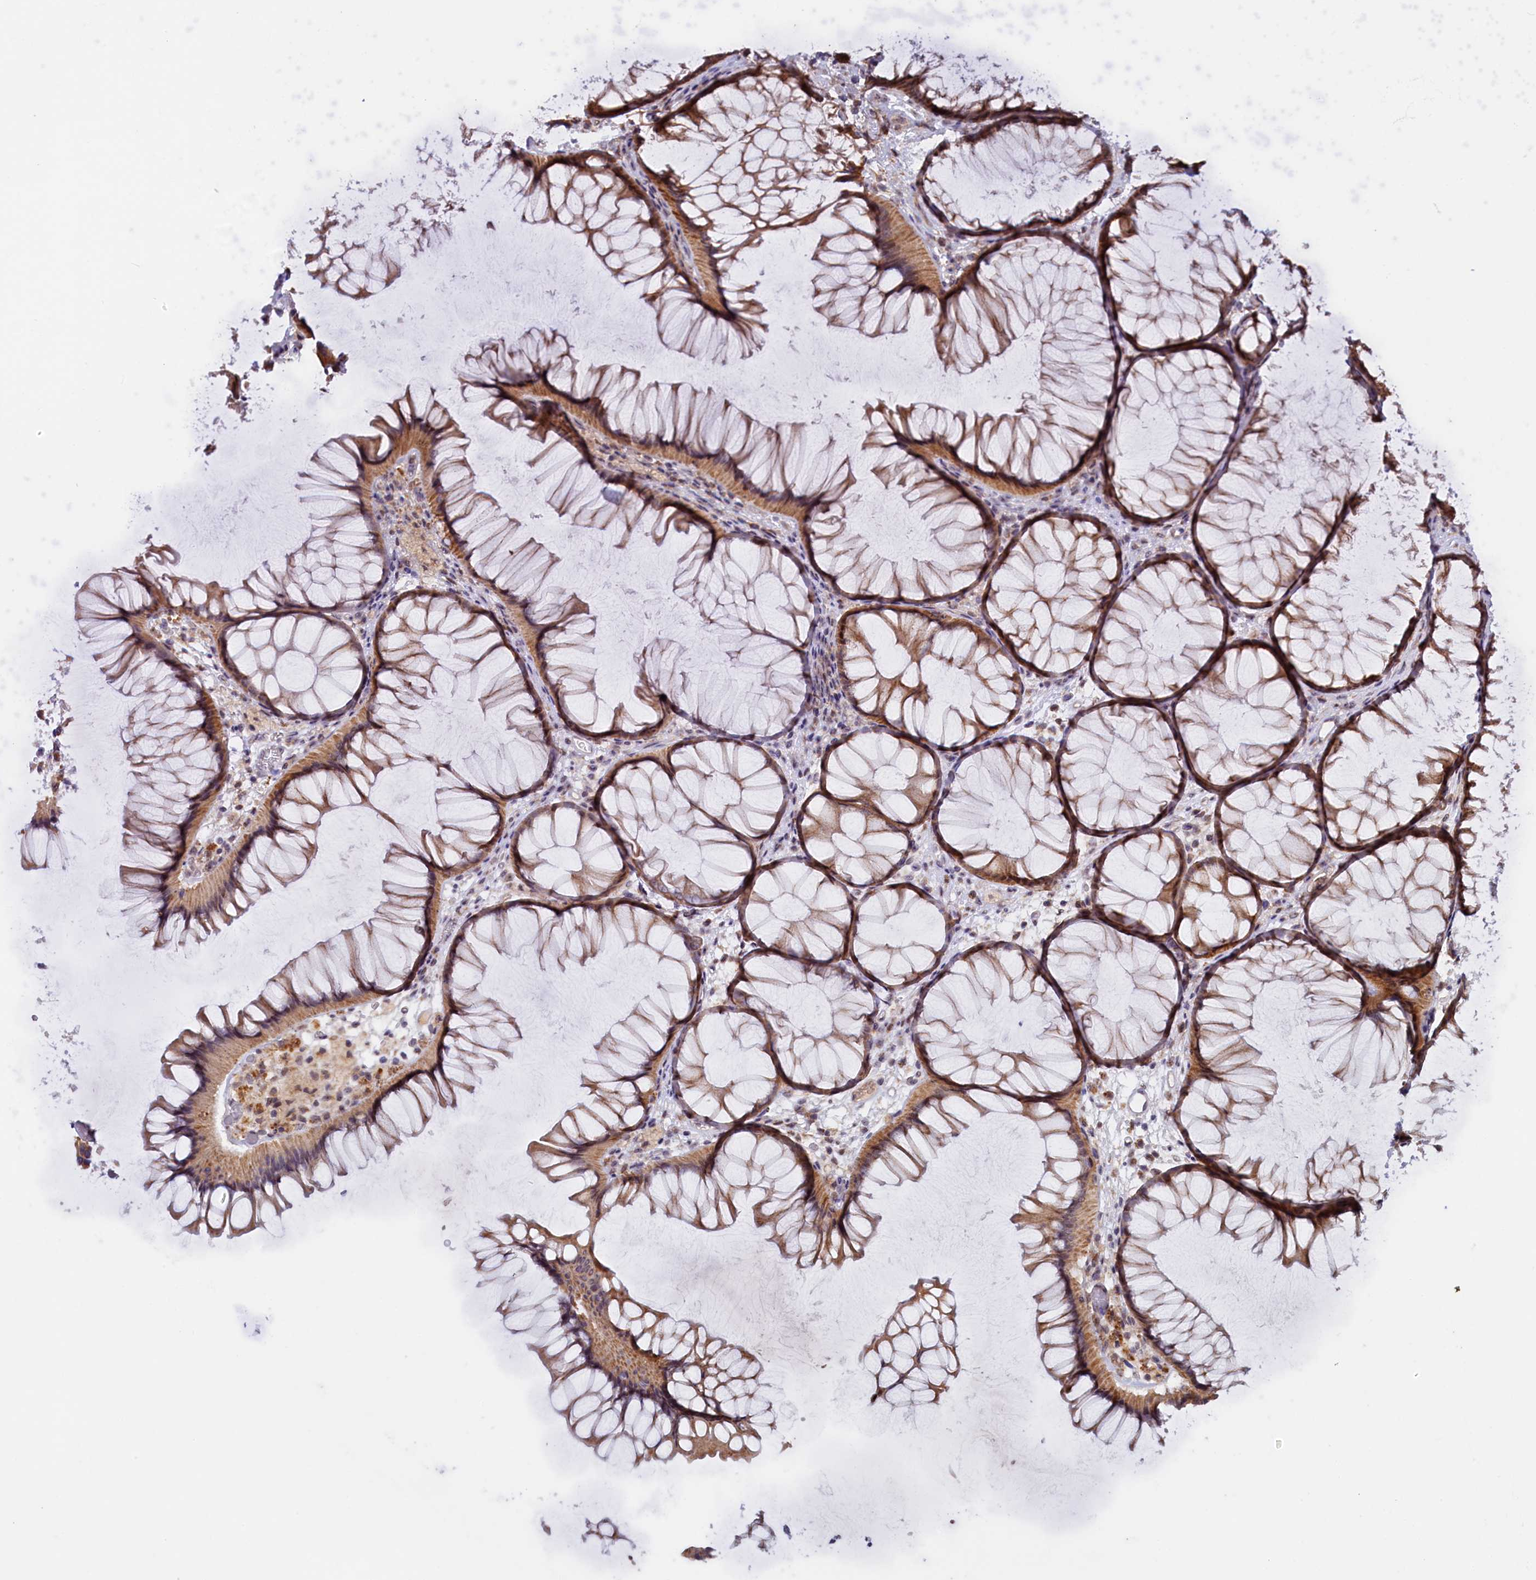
{"staining": {"intensity": "weak", "quantity": ">75%", "location": "cytoplasmic/membranous"}, "tissue": "colon", "cell_type": "Endothelial cells", "image_type": "normal", "snomed": [{"axis": "morphology", "description": "Normal tissue, NOS"}, {"axis": "topography", "description": "Colon"}], "caption": "Endothelial cells demonstrate weak cytoplasmic/membranous staining in about >75% of cells in normal colon. (brown staining indicates protein expression, while blue staining denotes nuclei).", "gene": "DUS3L", "patient": {"sex": "female", "age": 82}}